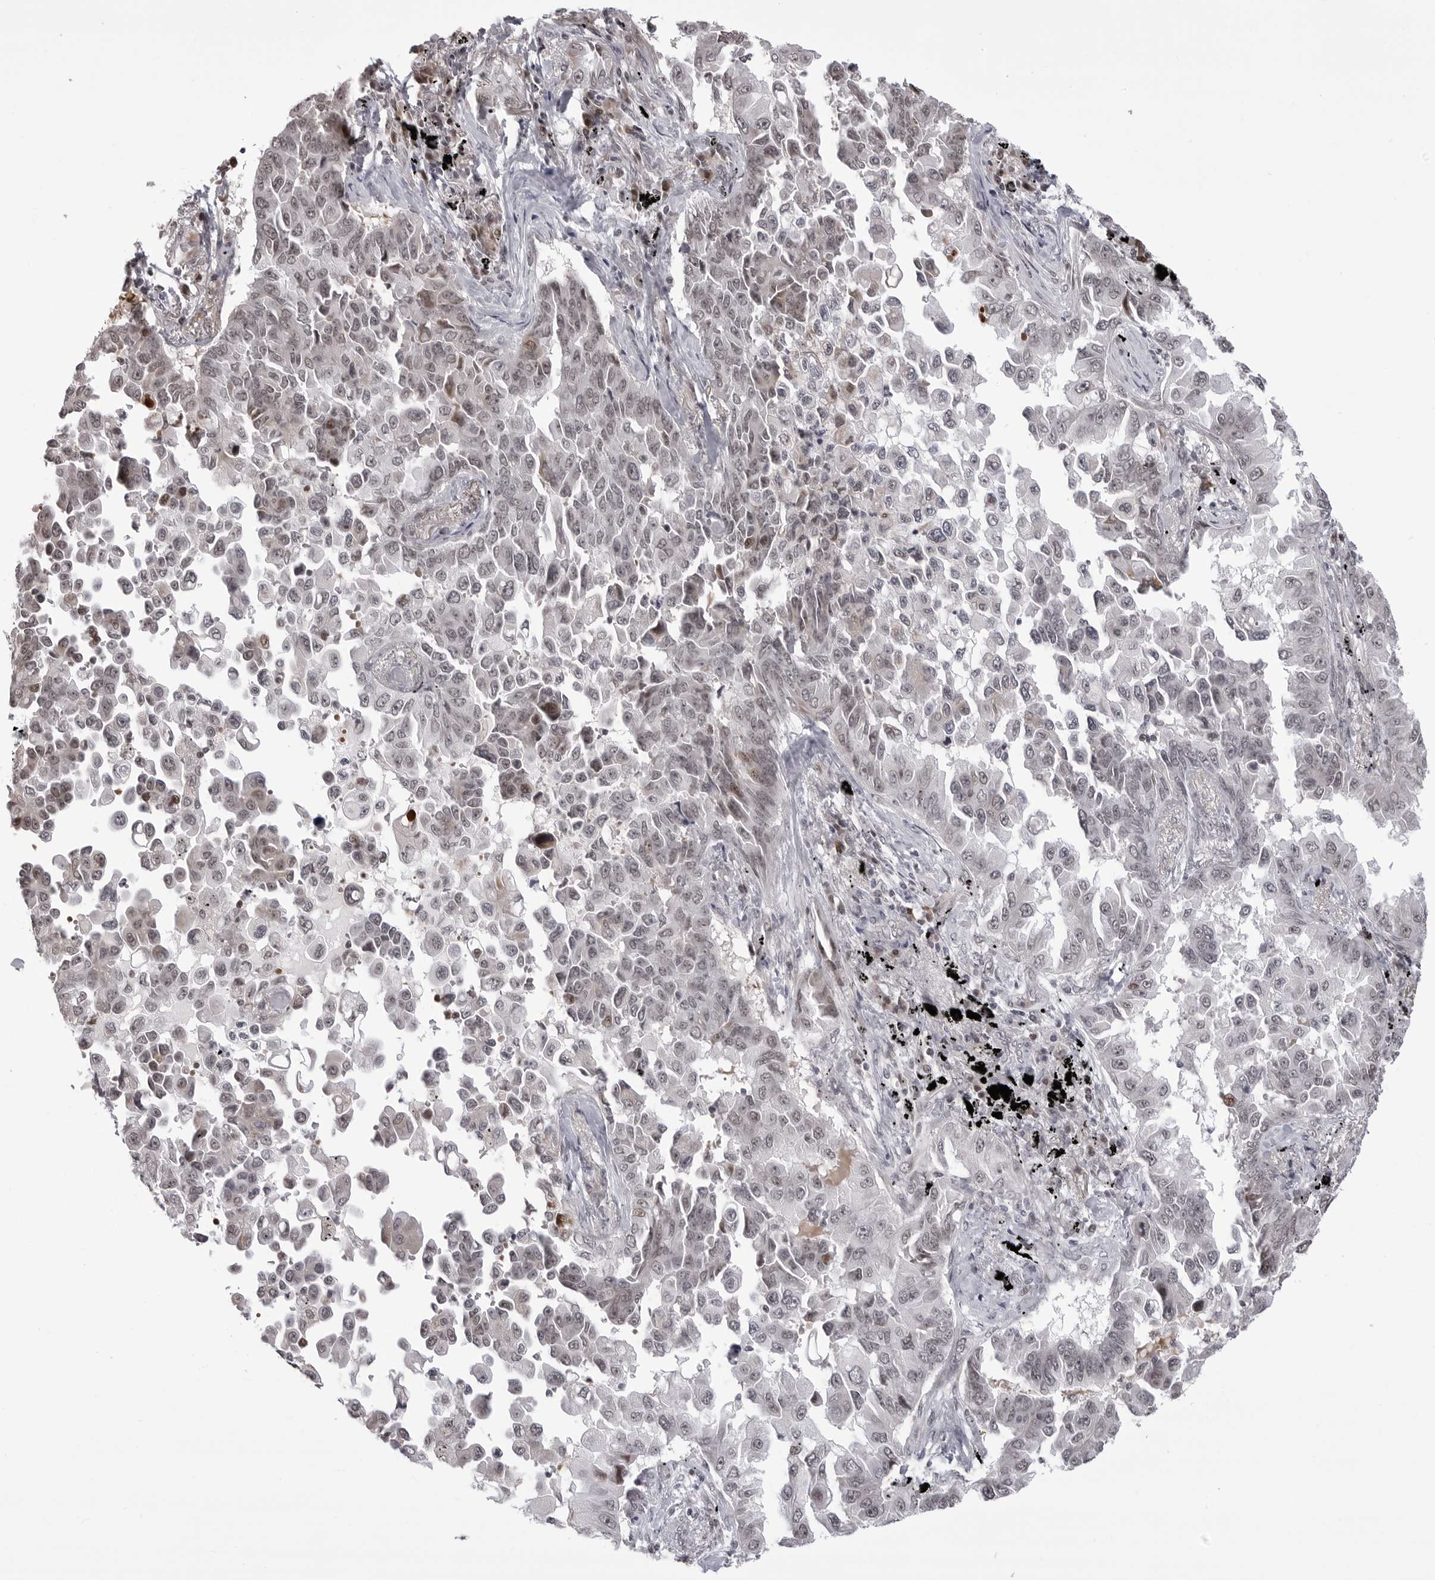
{"staining": {"intensity": "weak", "quantity": "<25%", "location": "nuclear"}, "tissue": "lung cancer", "cell_type": "Tumor cells", "image_type": "cancer", "snomed": [{"axis": "morphology", "description": "Adenocarcinoma, NOS"}, {"axis": "topography", "description": "Lung"}], "caption": "This is a micrograph of immunohistochemistry (IHC) staining of lung cancer, which shows no positivity in tumor cells.", "gene": "PHF3", "patient": {"sex": "female", "age": 67}}